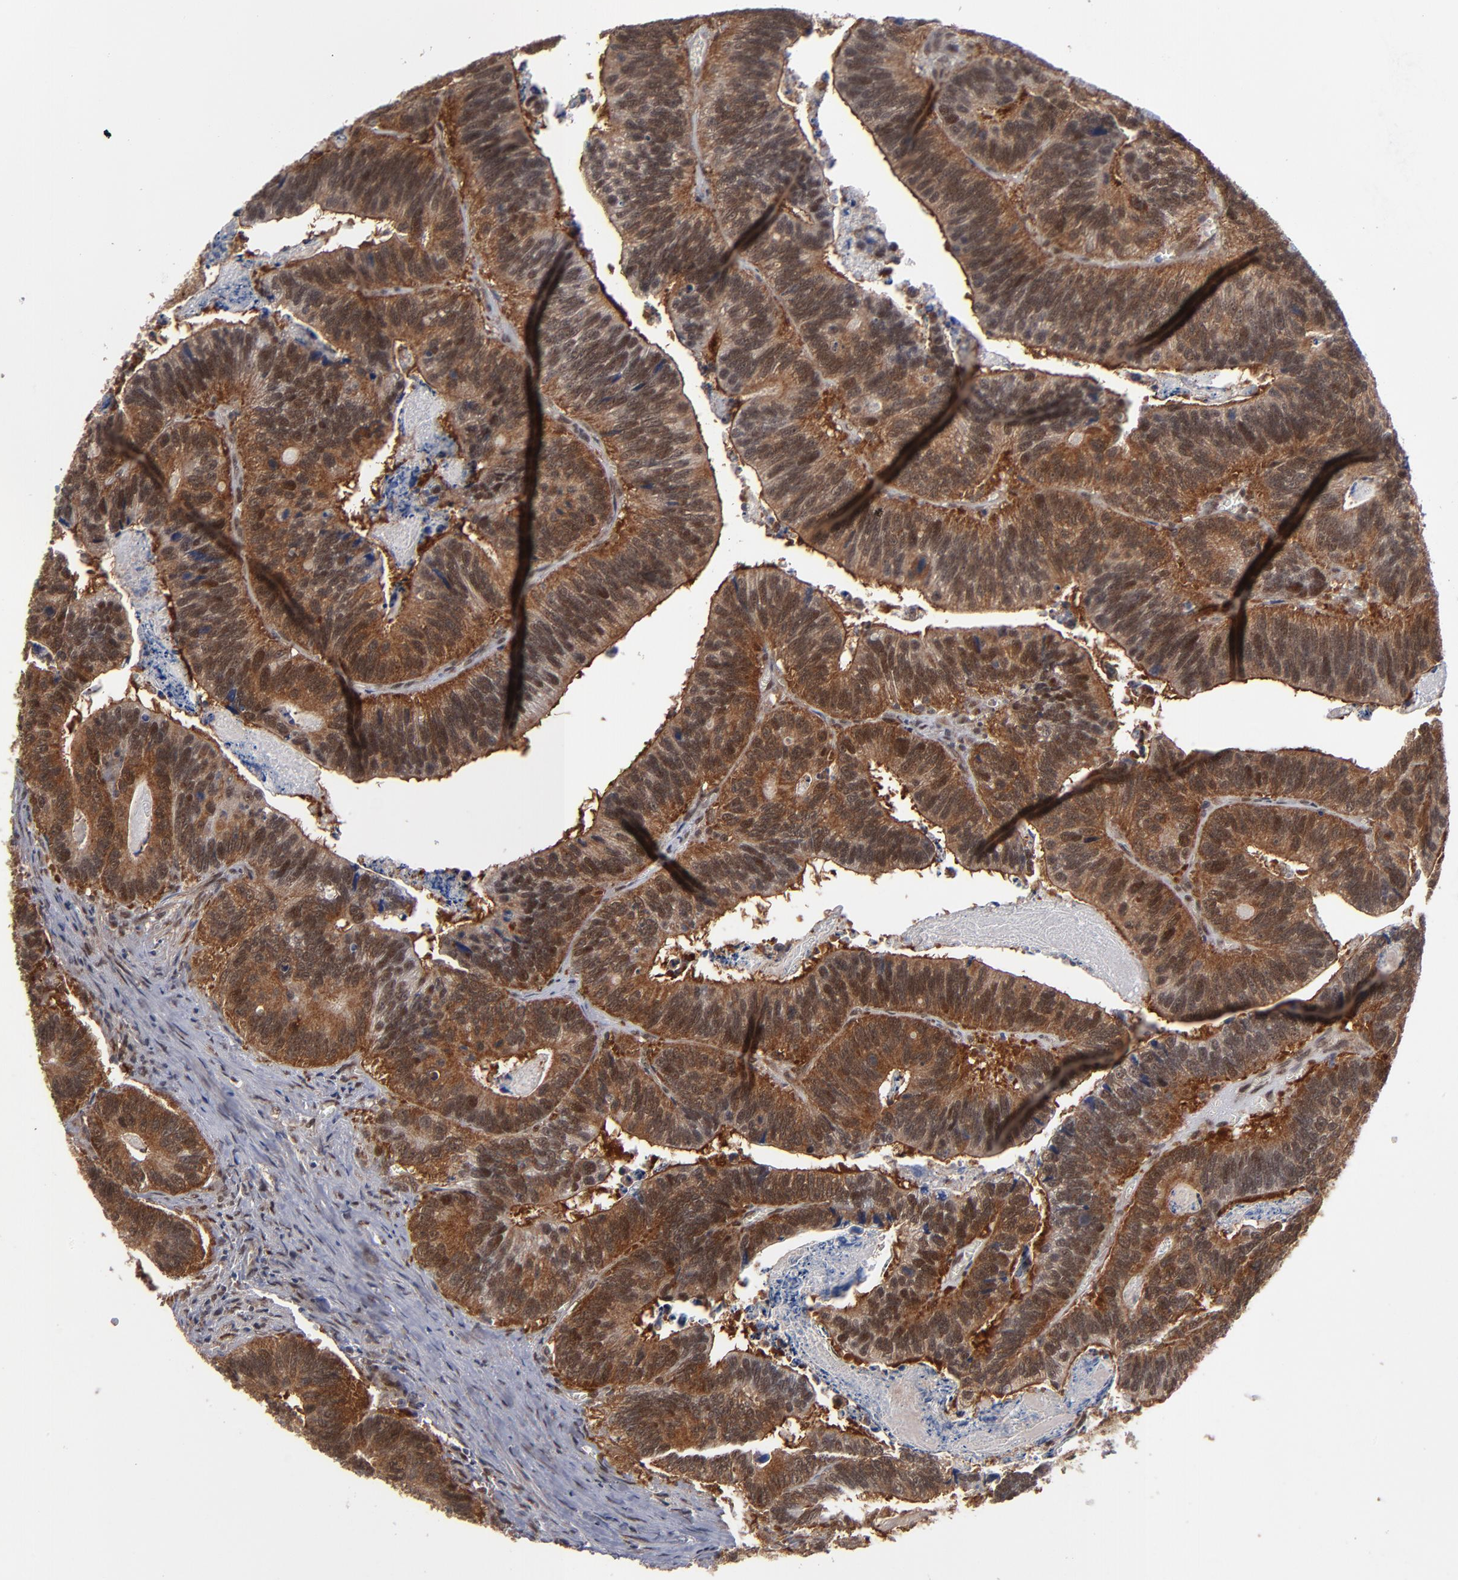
{"staining": {"intensity": "moderate", "quantity": ">75%", "location": "cytoplasmic/membranous,nuclear"}, "tissue": "colorectal cancer", "cell_type": "Tumor cells", "image_type": "cancer", "snomed": [{"axis": "morphology", "description": "Adenocarcinoma, NOS"}, {"axis": "topography", "description": "Colon"}], "caption": "IHC of human colorectal cancer demonstrates medium levels of moderate cytoplasmic/membranous and nuclear positivity in approximately >75% of tumor cells.", "gene": "HUWE1", "patient": {"sex": "male", "age": 72}}